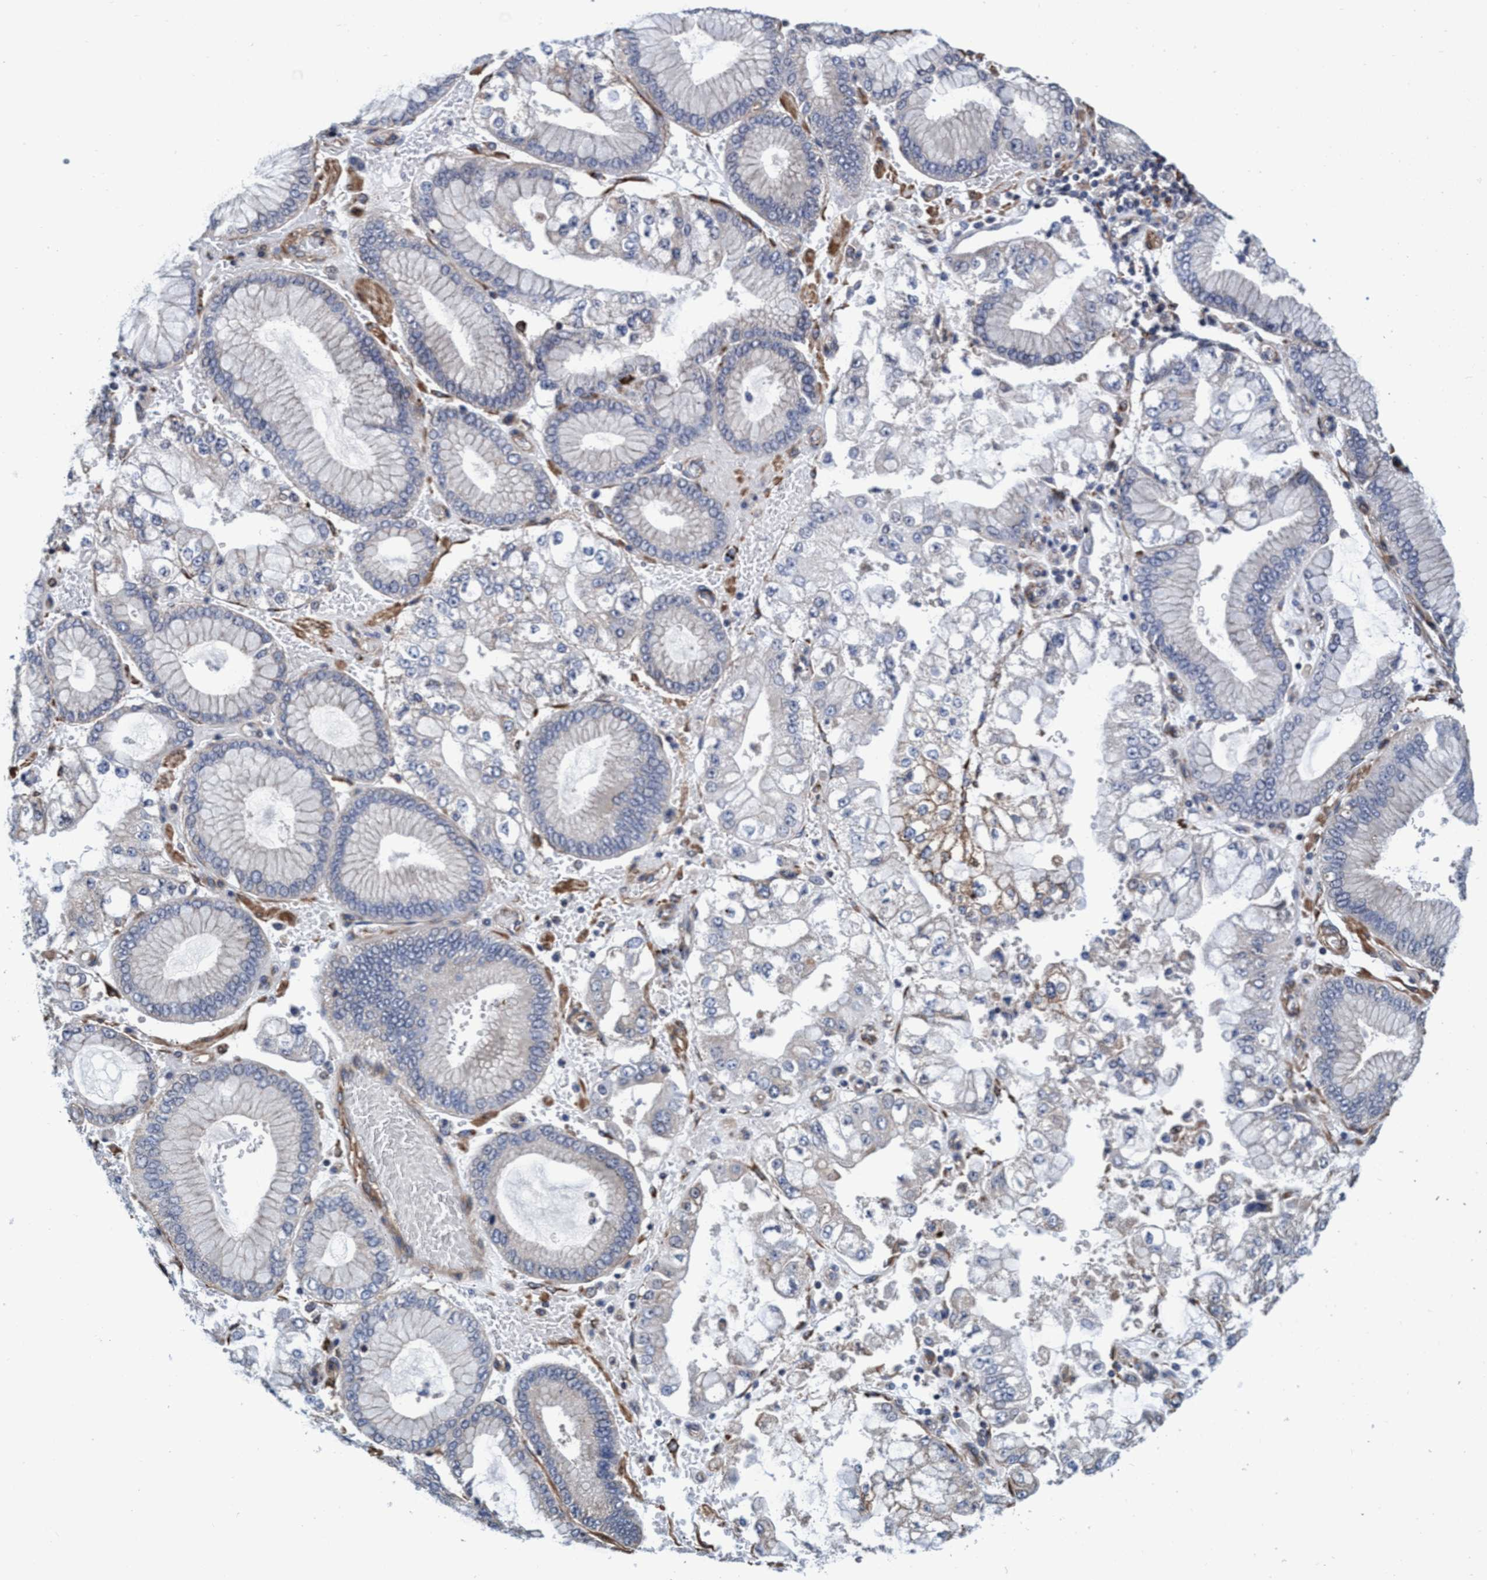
{"staining": {"intensity": "negative", "quantity": "none", "location": "none"}, "tissue": "stomach cancer", "cell_type": "Tumor cells", "image_type": "cancer", "snomed": [{"axis": "morphology", "description": "Adenocarcinoma, NOS"}, {"axis": "topography", "description": "Stomach"}], "caption": "There is no significant staining in tumor cells of adenocarcinoma (stomach). Brightfield microscopy of IHC stained with DAB (brown) and hematoxylin (blue), captured at high magnification.", "gene": "CALCOCO2", "patient": {"sex": "male", "age": 76}}